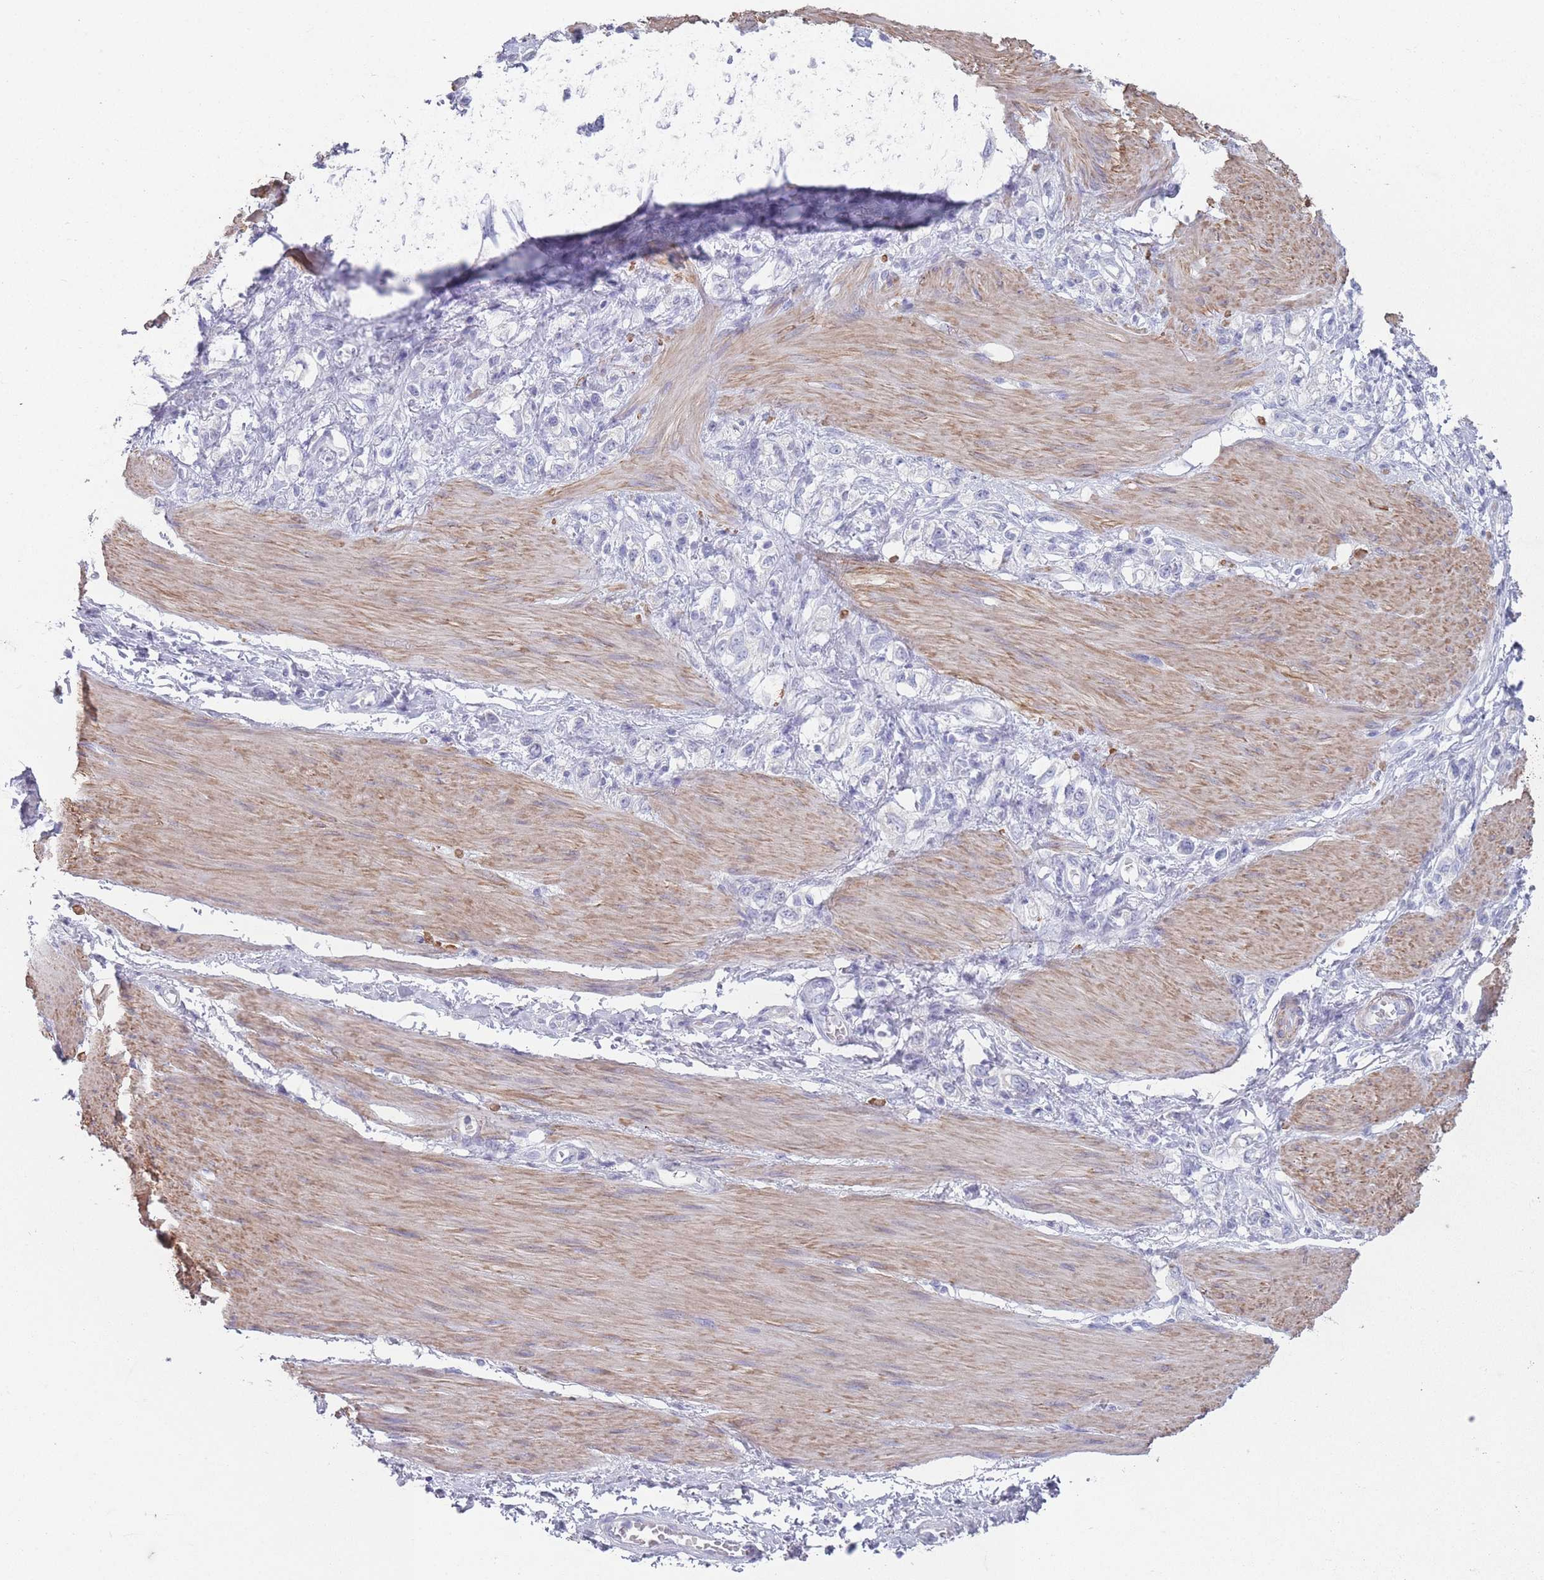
{"staining": {"intensity": "negative", "quantity": "none", "location": "none"}, "tissue": "stomach cancer", "cell_type": "Tumor cells", "image_type": "cancer", "snomed": [{"axis": "morphology", "description": "Adenocarcinoma, NOS"}, {"axis": "topography", "description": "Stomach"}], "caption": "A high-resolution histopathology image shows IHC staining of stomach cancer, which demonstrates no significant positivity in tumor cells.", "gene": "RHBG", "patient": {"sex": "female", "age": 65}}